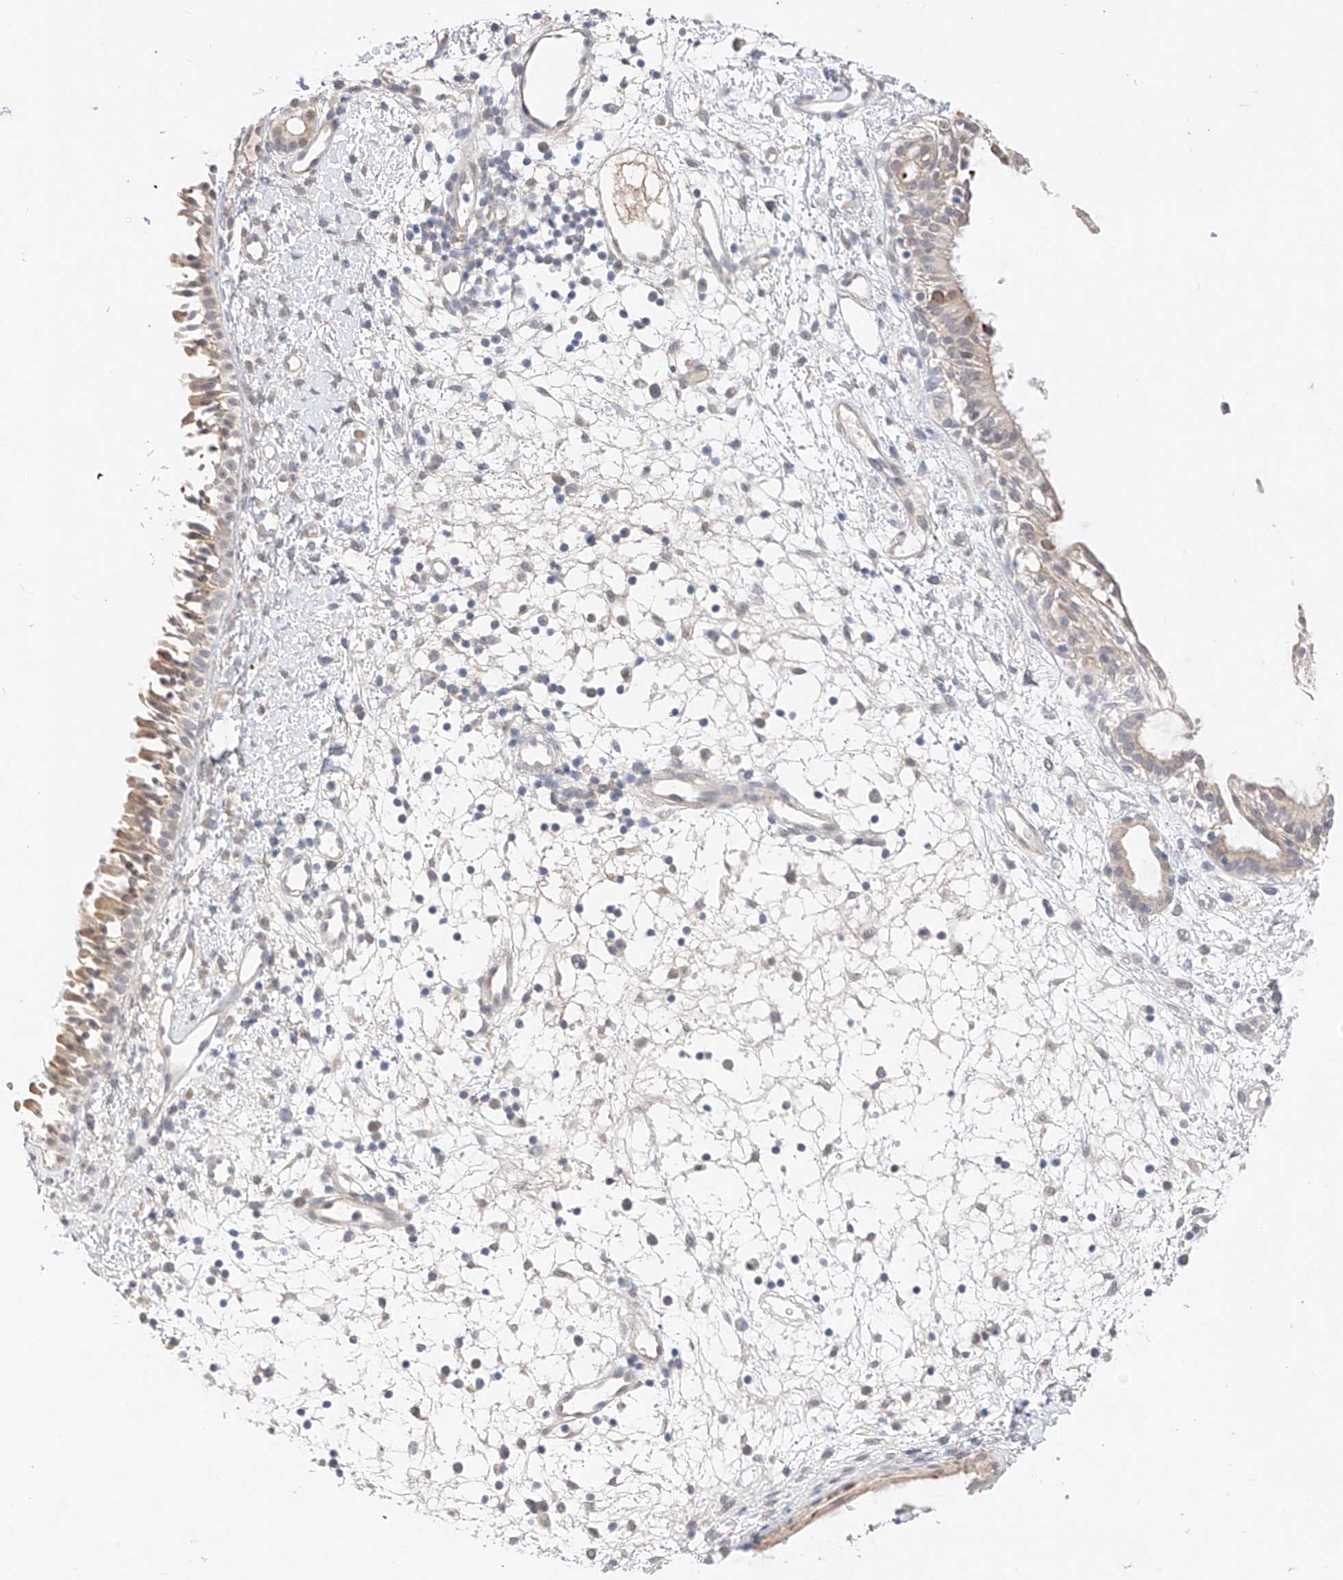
{"staining": {"intensity": "moderate", "quantity": "25%-75%", "location": "cytoplasmic/membranous"}, "tissue": "nasopharynx", "cell_type": "Respiratory epithelial cells", "image_type": "normal", "snomed": [{"axis": "morphology", "description": "Normal tissue, NOS"}, {"axis": "topography", "description": "Nasopharynx"}], "caption": "Protein staining of benign nasopharynx reveals moderate cytoplasmic/membranous staining in approximately 25%-75% of respiratory epithelial cells.", "gene": "IL22RA2", "patient": {"sex": "male", "age": 22}}